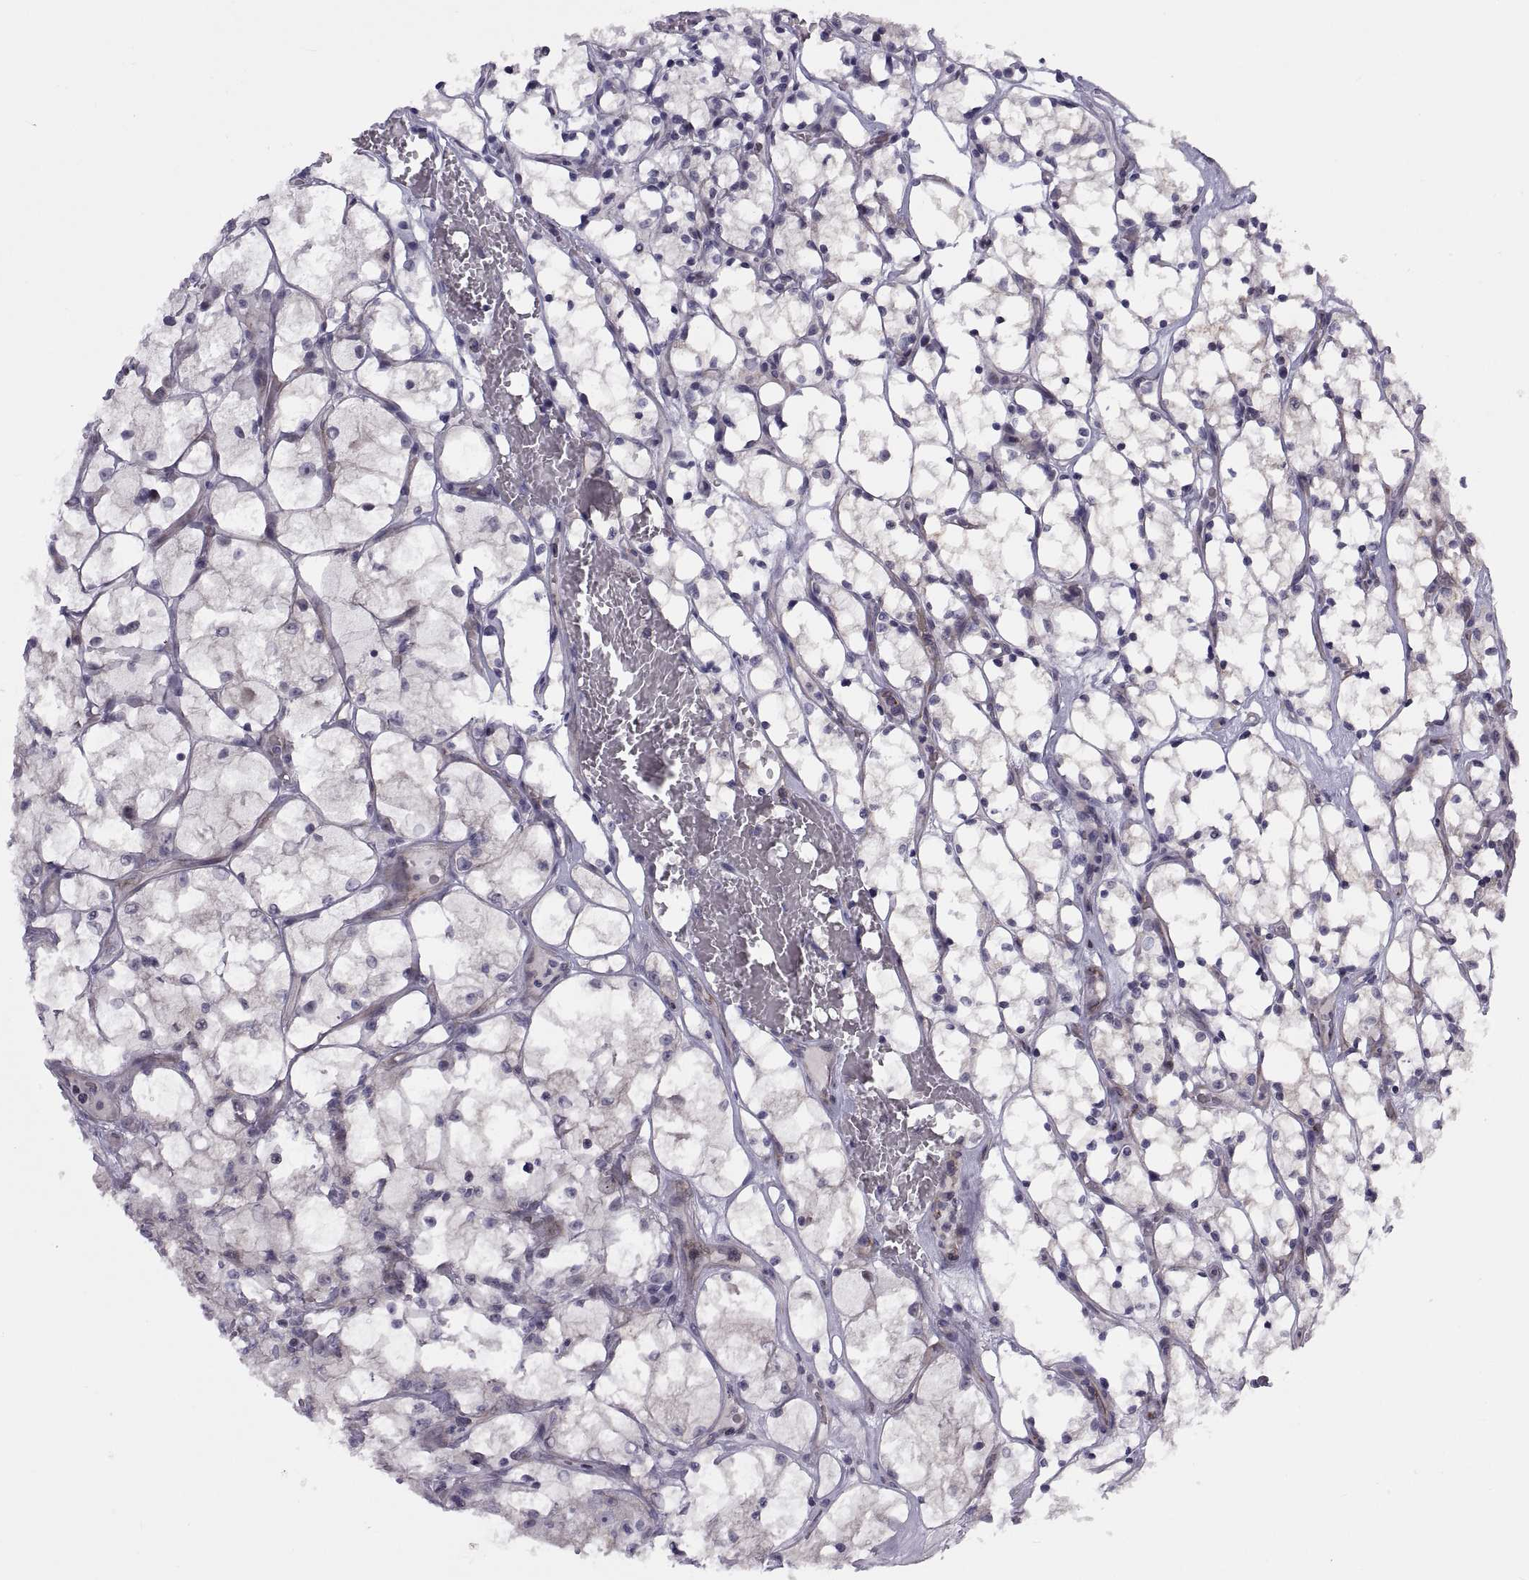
{"staining": {"intensity": "negative", "quantity": "none", "location": "none"}, "tissue": "renal cancer", "cell_type": "Tumor cells", "image_type": "cancer", "snomed": [{"axis": "morphology", "description": "Adenocarcinoma, NOS"}, {"axis": "topography", "description": "Kidney"}], "caption": "Renal cancer (adenocarcinoma) was stained to show a protein in brown. There is no significant expression in tumor cells.", "gene": "TMEM158", "patient": {"sex": "female", "age": 69}}